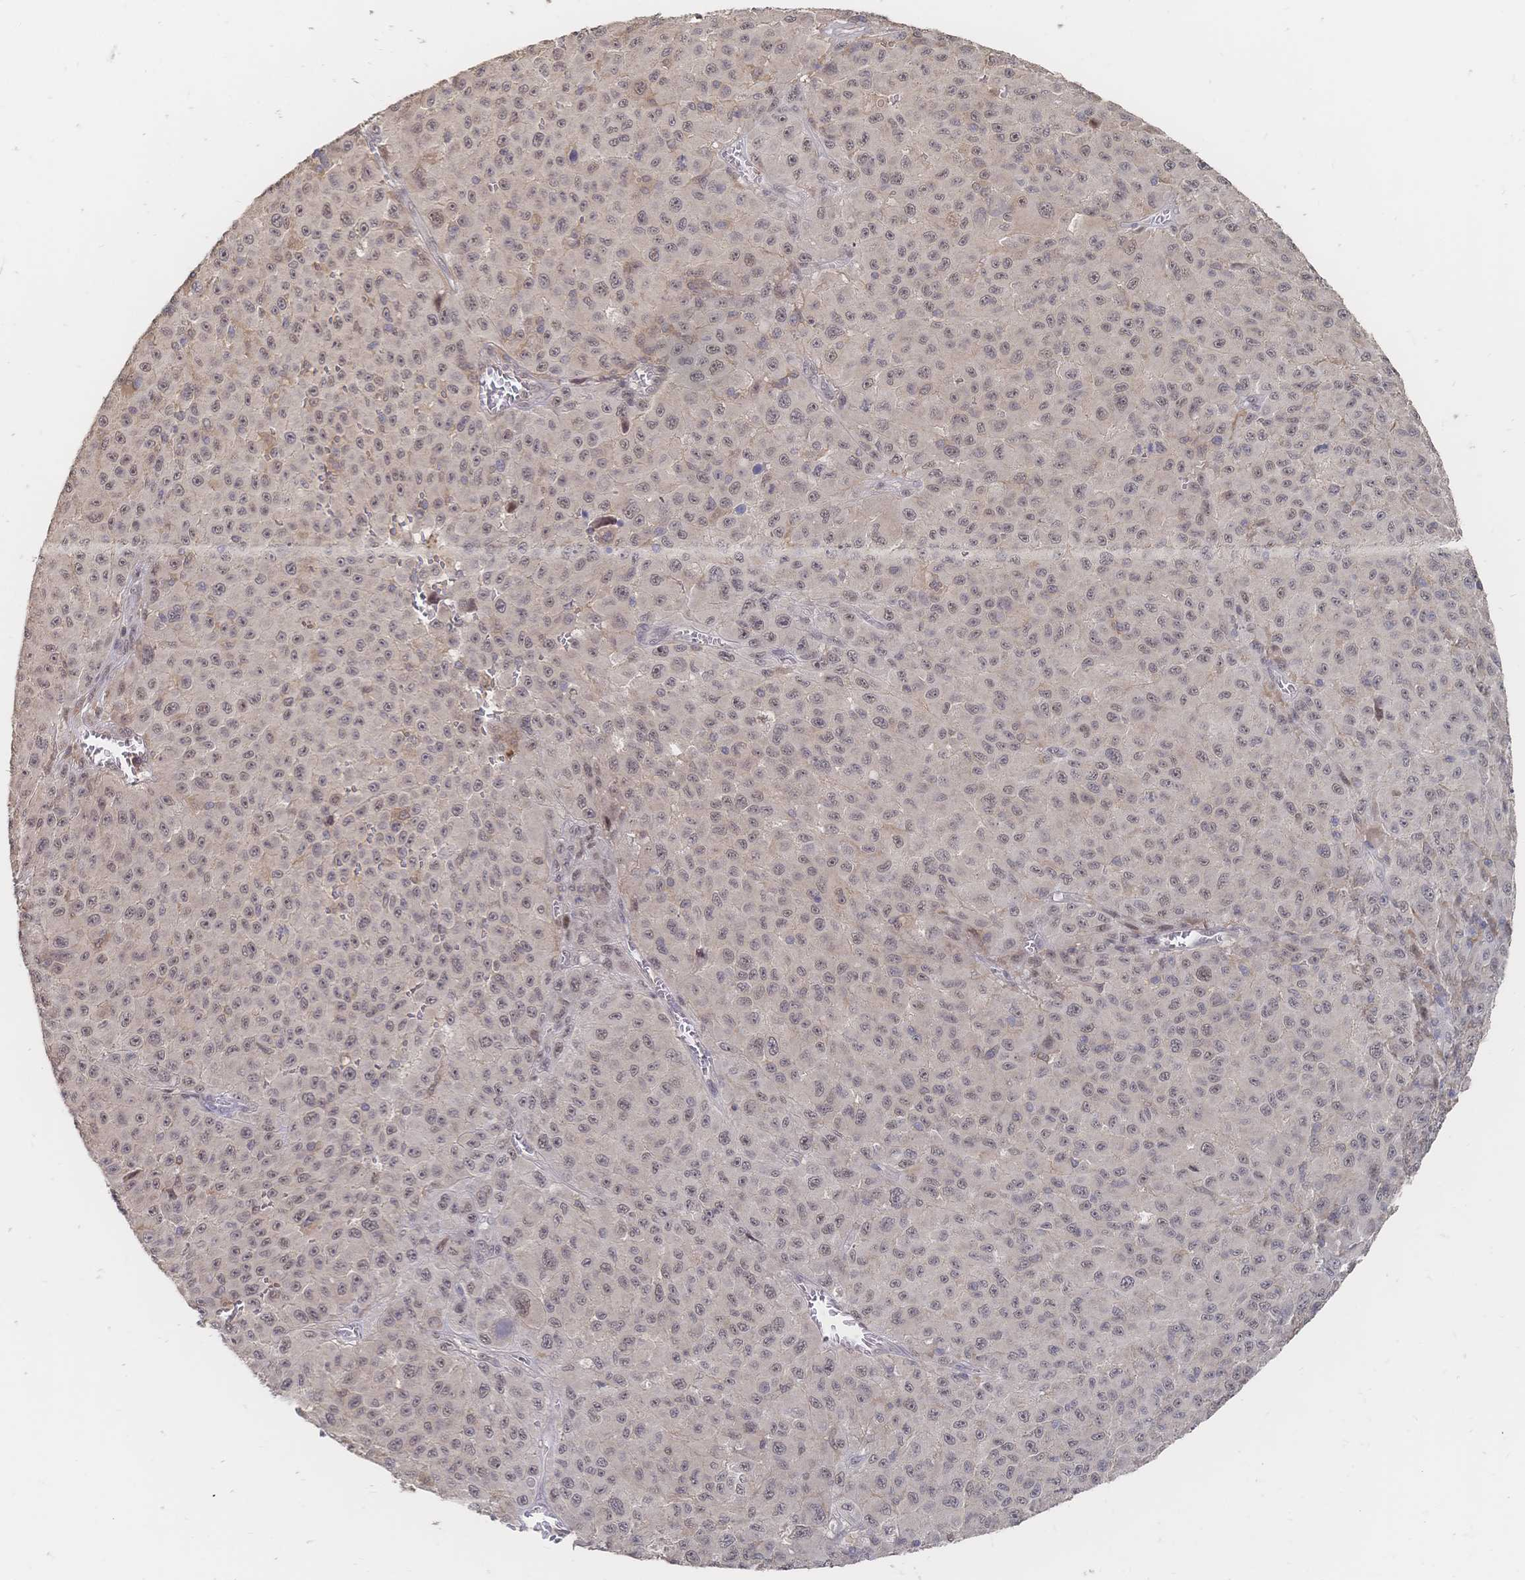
{"staining": {"intensity": "weak", "quantity": ">75%", "location": "nuclear"}, "tissue": "melanoma", "cell_type": "Tumor cells", "image_type": "cancer", "snomed": [{"axis": "morphology", "description": "Malignant melanoma, NOS"}, {"axis": "topography", "description": "Skin"}], "caption": "DAB immunohistochemical staining of melanoma shows weak nuclear protein positivity in approximately >75% of tumor cells. (Brightfield microscopy of DAB IHC at high magnification).", "gene": "LRP5", "patient": {"sex": "male", "age": 73}}